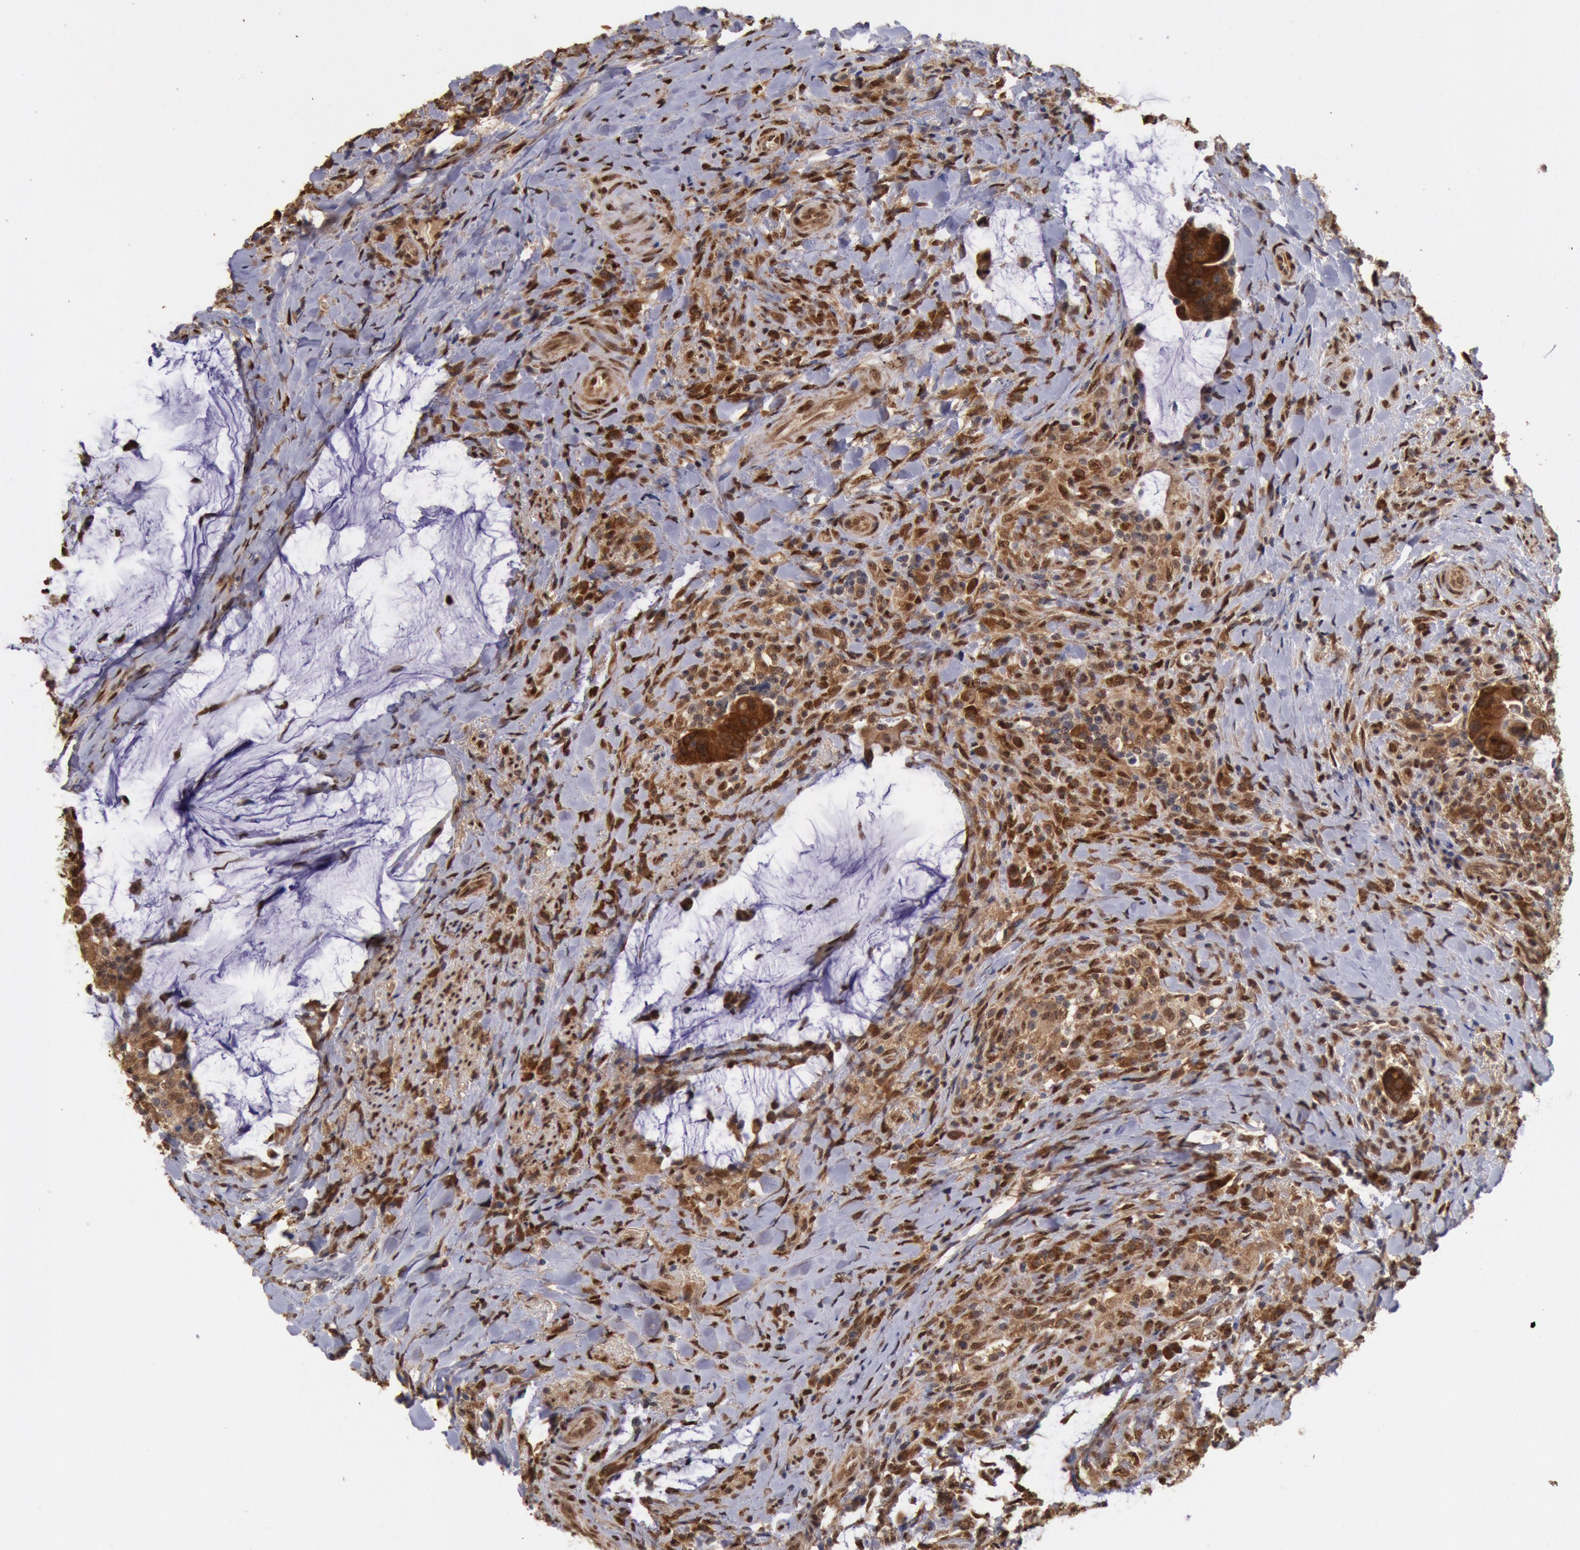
{"staining": {"intensity": "strong", "quantity": ">75%", "location": "cytoplasmic/membranous"}, "tissue": "colorectal cancer", "cell_type": "Tumor cells", "image_type": "cancer", "snomed": [{"axis": "morphology", "description": "Adenocarcinoma, NOS"}, {"axis": "topography", "description": "Rectum"}], "caption": "This micrograph reveals colorectal cancer stained with IHC to label a protein in brown. The cytoplasmic/membranous of tumor cells show strong positivity for the protein. Nuclei are counter-stained blue.", "gene": "STX17", "patient": {"sex": "female", "age": 71}}